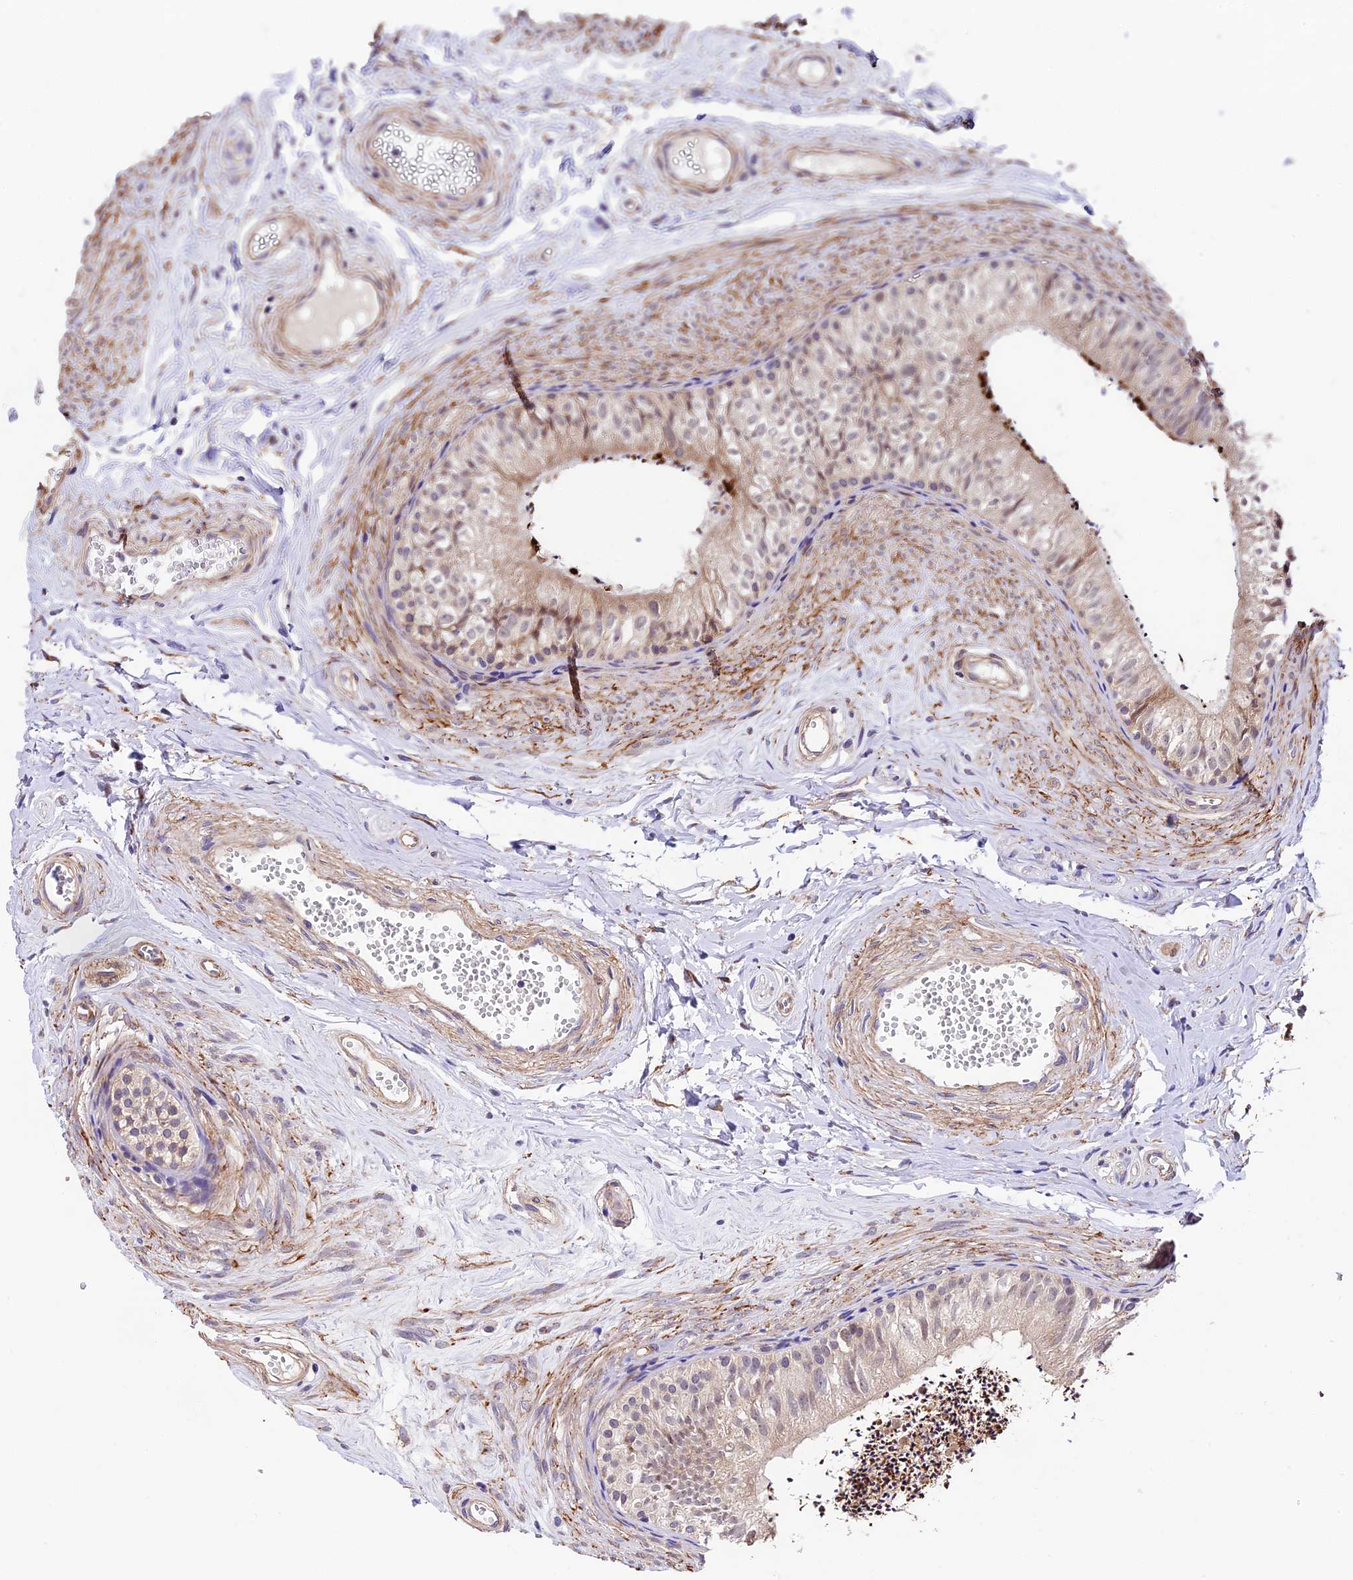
{"staining": {"intensity": "weak", "quantity": "<25%", "location": "cytoplasmic/membranous"}, "tissue": "epididymis", "cell_type": "Glandular cells", "image_type": "normal", "snomed": [{"axis": "morphology", "description": "Normal tissue, NOS"}, {"axis": "topography", "description": "Epididymis"}], "caption": "Protein analysis of unremarkable epididymis reveals no significant staining in glandular cells.", "gene": "LSM7", "patient": {"sex": "male", "age": 56}}